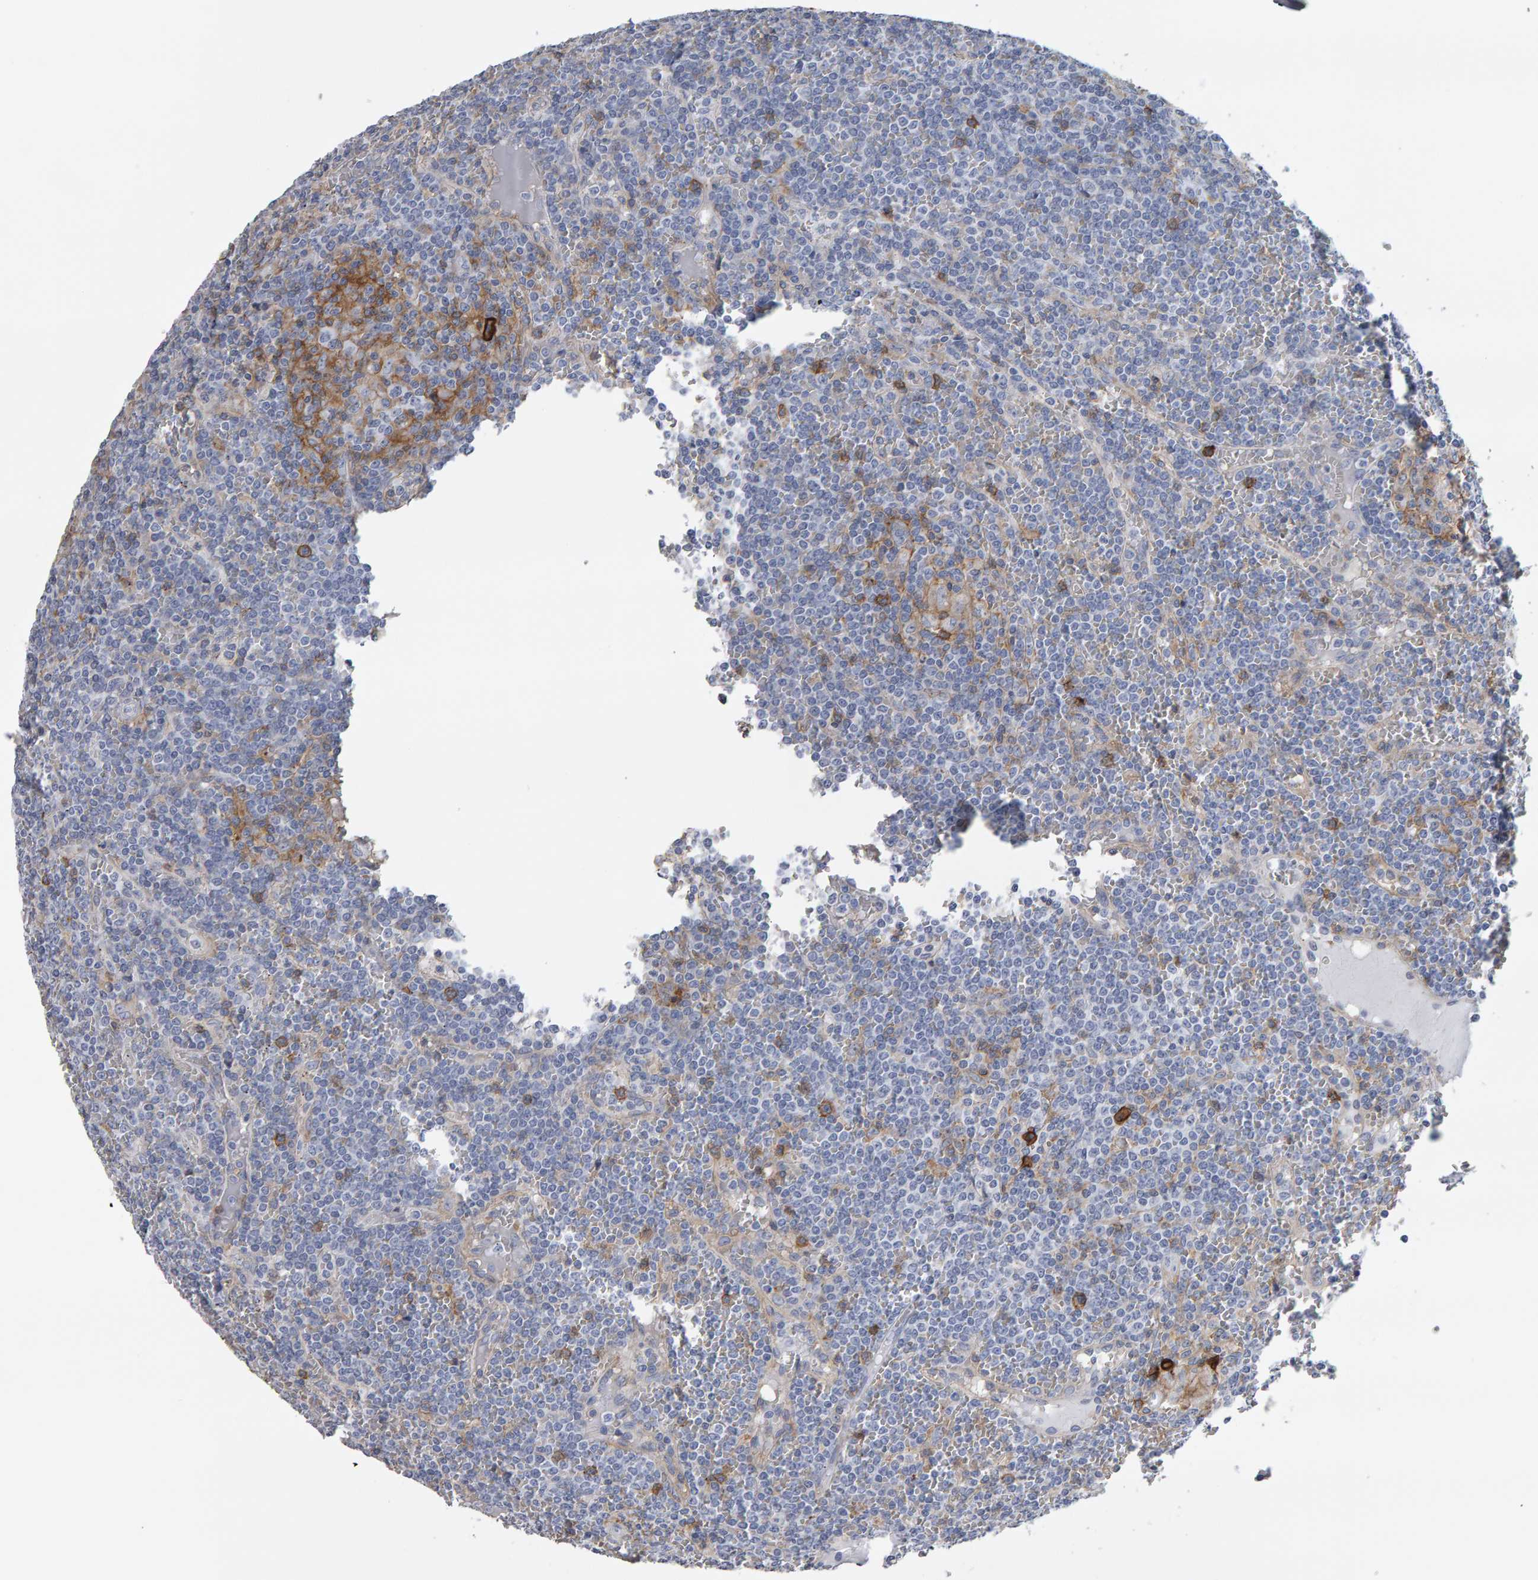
{"staining": {"intensity": "negative", "quantity": "none", "location": "none"}, "tissue": "lymphoma", "cell_type": "Tumor cells", "image_type": "cancer", "snomed": [{"axis": "morphology", "description": "Malignant lymphoma, non-Hodgkin's type, Low grade"}, {"axis": "topography", "description": "Spleen"}], "caption": "This photomicrograph is of malignant lymphoma, non-Hodgkin's type (low-grade) stained with IHC to label a protein in brown with the nuclei are counter-stained blue. There is no expression in tumor cells.", "gene": "CD38", "patient": {"sex": "female", "age": 19}}